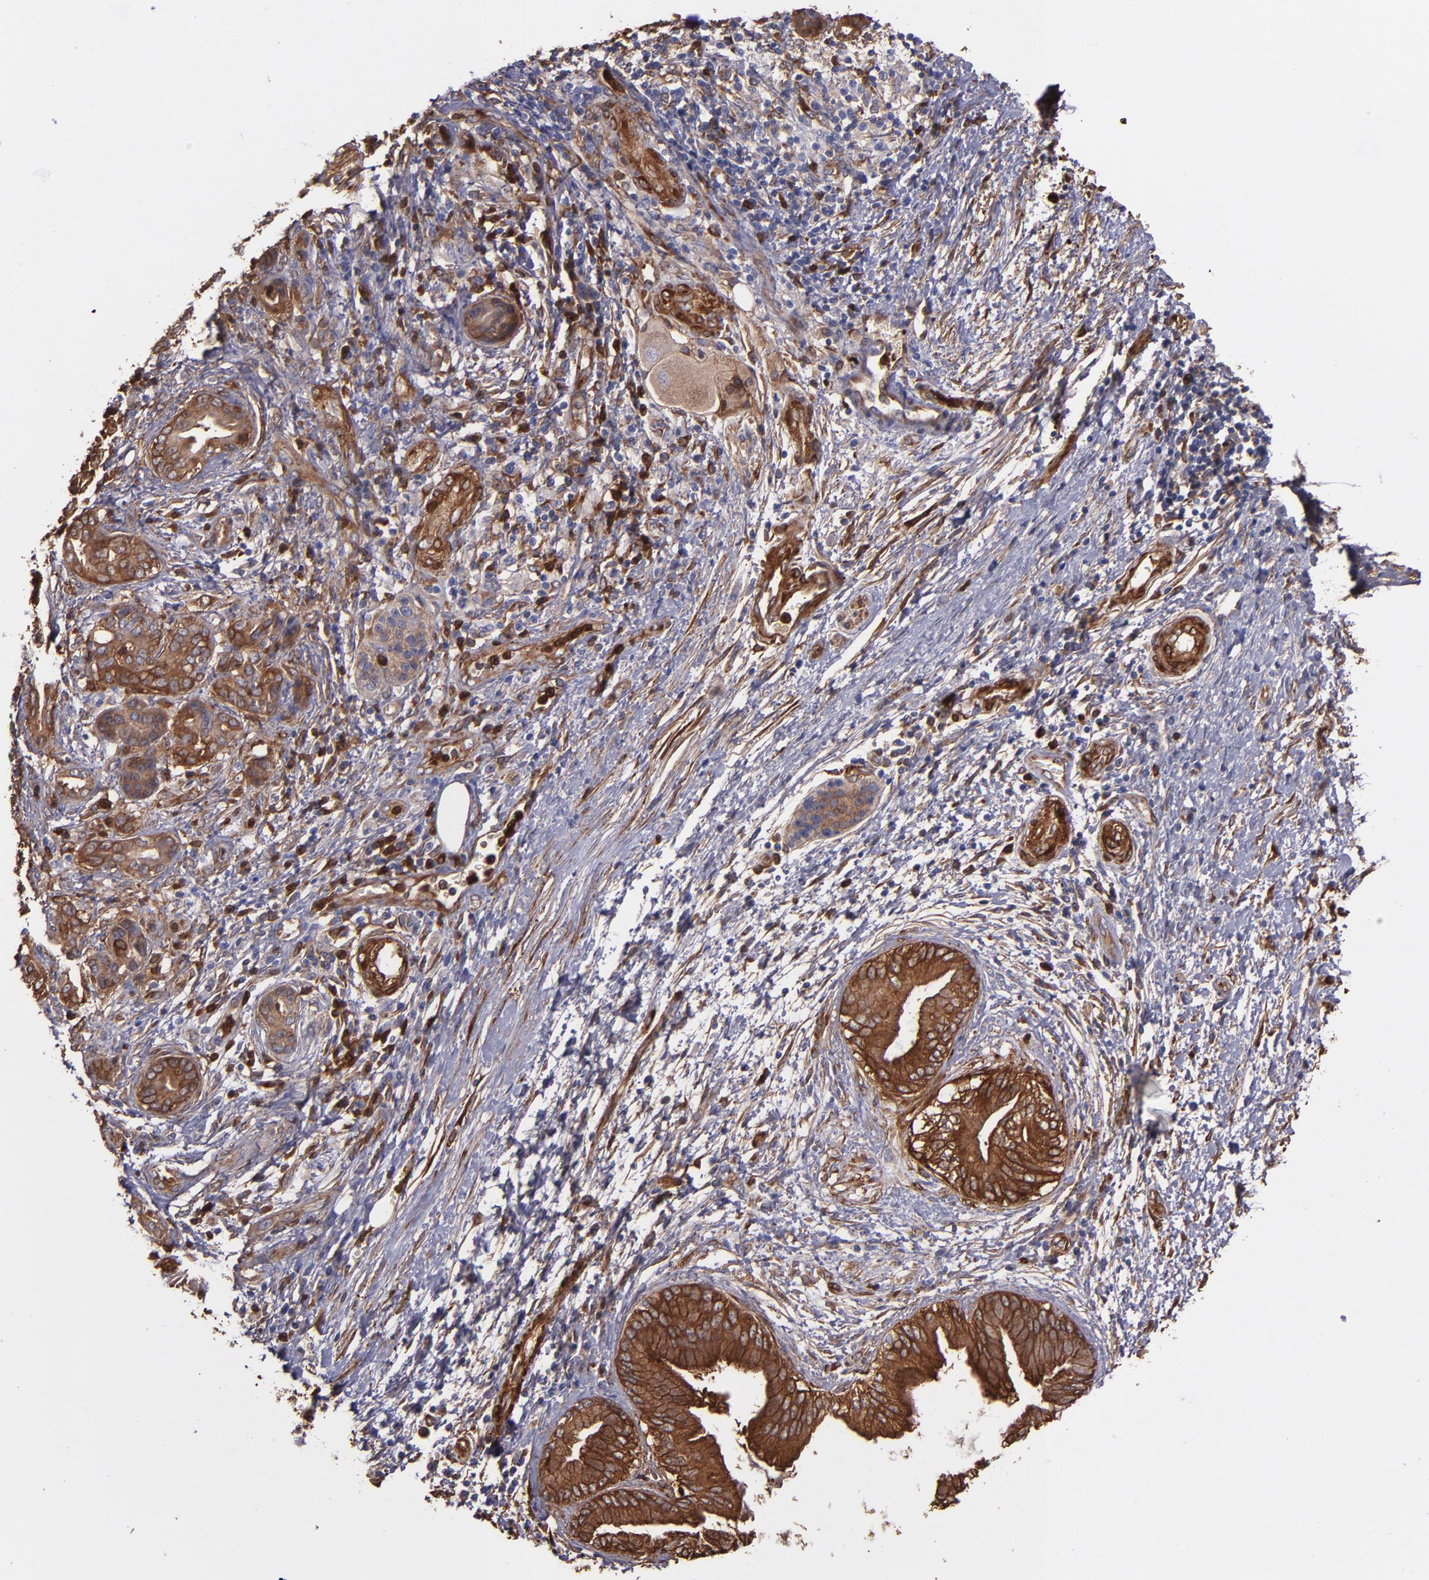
{"staining": {"intensity": "moderate", "quantity": "25%-75%", "location": "cytoplasmic/membranous"}, "tissue": "pancreatic cancer", "cell_type": "Tumor cells", "image_type": "cancer", "snomed": [{"axis": "morphology", "description": "Adenocarcinoma, NOS"}, {"axis": "topography", "description": "Pancreas"}], "caption": "Immunohistochemical staining of human pancreatic cancer shows medium levels of moderate cytoplasmic/membranous protein expression in about 25%-75% of tumor cells. (brown staining indicates protein expression, while blue staining denotes nuclei).", "gene": "VCL", "patient": {"sex": "female", "age": 70}}